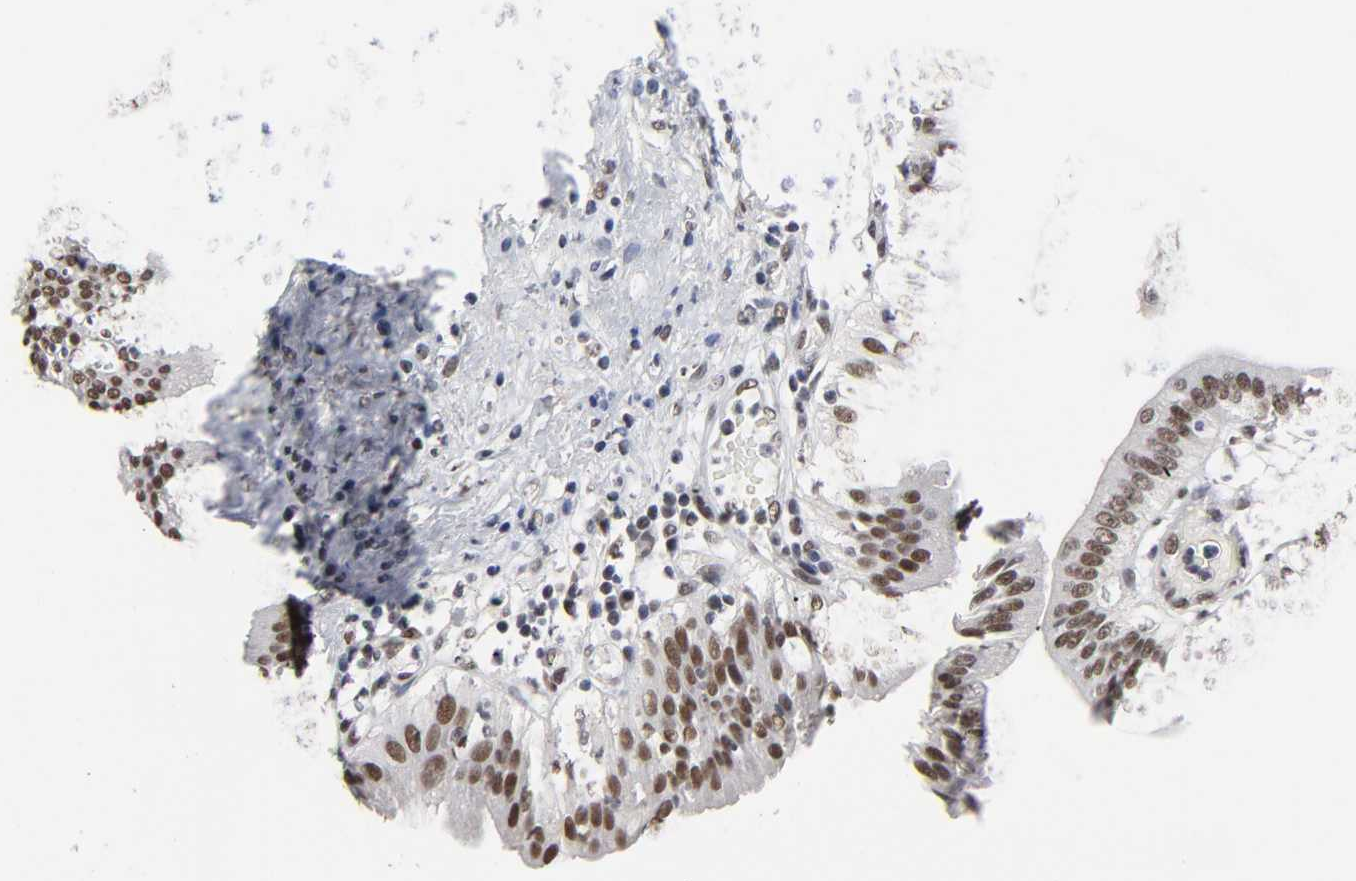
{"staining": {"intensity": "moderate", "quantity": ">75%", "location": "nuclear"}, "tissue": "pancreatic cancer", "cell_type": "Tumor cells", "image_type": "cancer", "snomed": [{"axis": "morphology", "description": "Adenocarcinoma, NOS"}, {"axis": "morphology", "description": "Adenocarcinoma, metastatic, NOS"}, {"axis": "topography", "description": "Lymph node"}, {"axis": "topography", "description": "Pancreas"}, {"axis": "topography", "description": "Duodenum"}], "caption": "Tumor cells demonstrate medium levels of moderate nuclear staining in approximately >75% of cells in adenocarcinoma (pancreatic).", "gene": "TRIM33", "patient": {"sex": "female", "age": 64}}